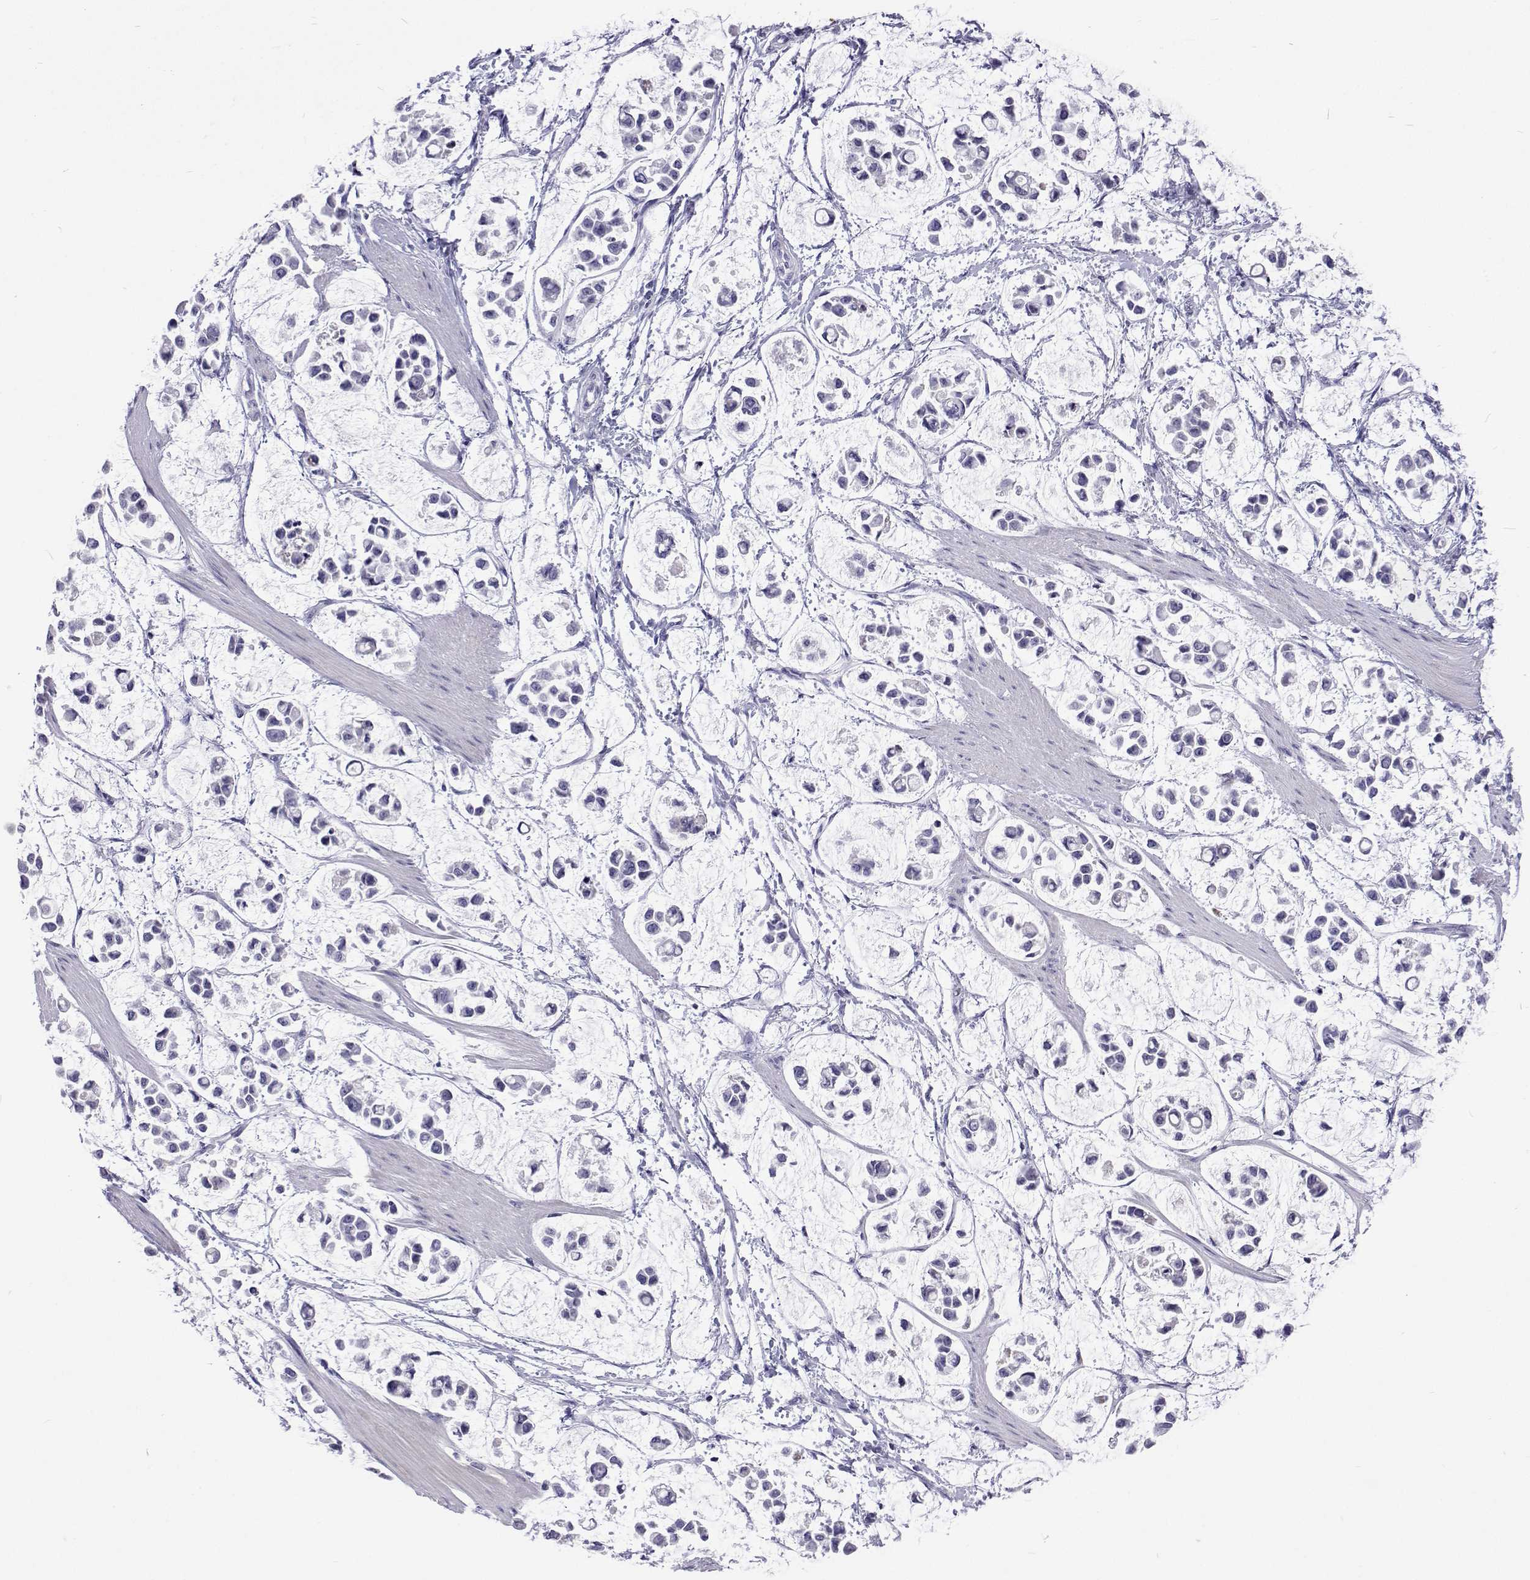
{"staining": {"intensity": "negative", "quantity": "none", "location": "none"}, "tissue": "stomach cancer", "cell_type": "Tumor cells", "image_type": "cancer", "snomed": [{"axis": "morphology", "description": "Adenocarcinoma, NOS"}, {"axis": "topography", "description": "Stomach"}], "caption": "High power microscopy photomicrograph of an IHC micrograph of stomach cancer, revealing no significant positivity in tumor cells.", "gene": "UMODL1", "patient": {"sex": "male", "age": 82}}